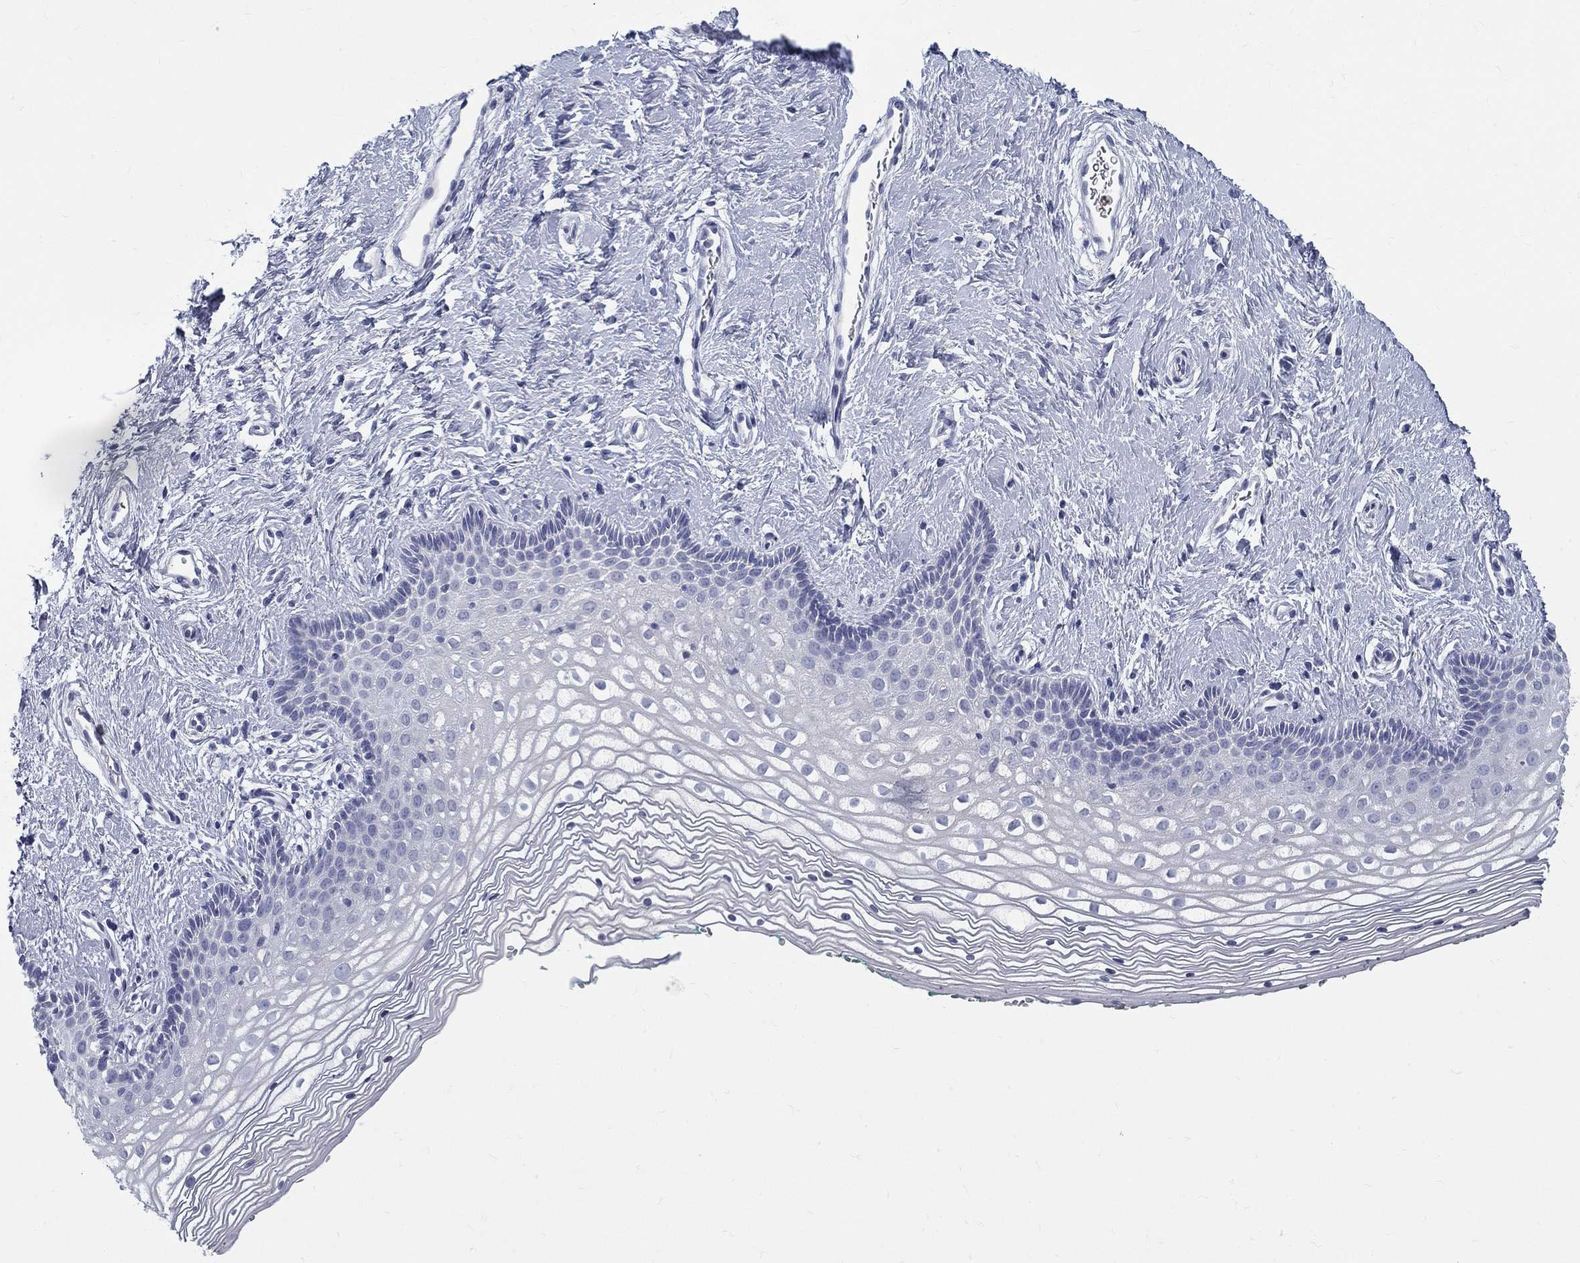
{"staining": {"intensity": "negative", "quantity": "none", "location": "none"}, "tissue": "vagina", "cell_type": "Squamous epithelial cells", "image_type": "normal", "snomed": [{"axis": "morphology", "description": "Normal tissue, NOS"}, {"axis": "topography", "description": "Vagina"}], "caption": "This is an IHC micrograph of benign vagina. There is no staining in squamous epithelial cells.", "gene": "DEFB121", "patient": {"sex": "female", "age": 36}}